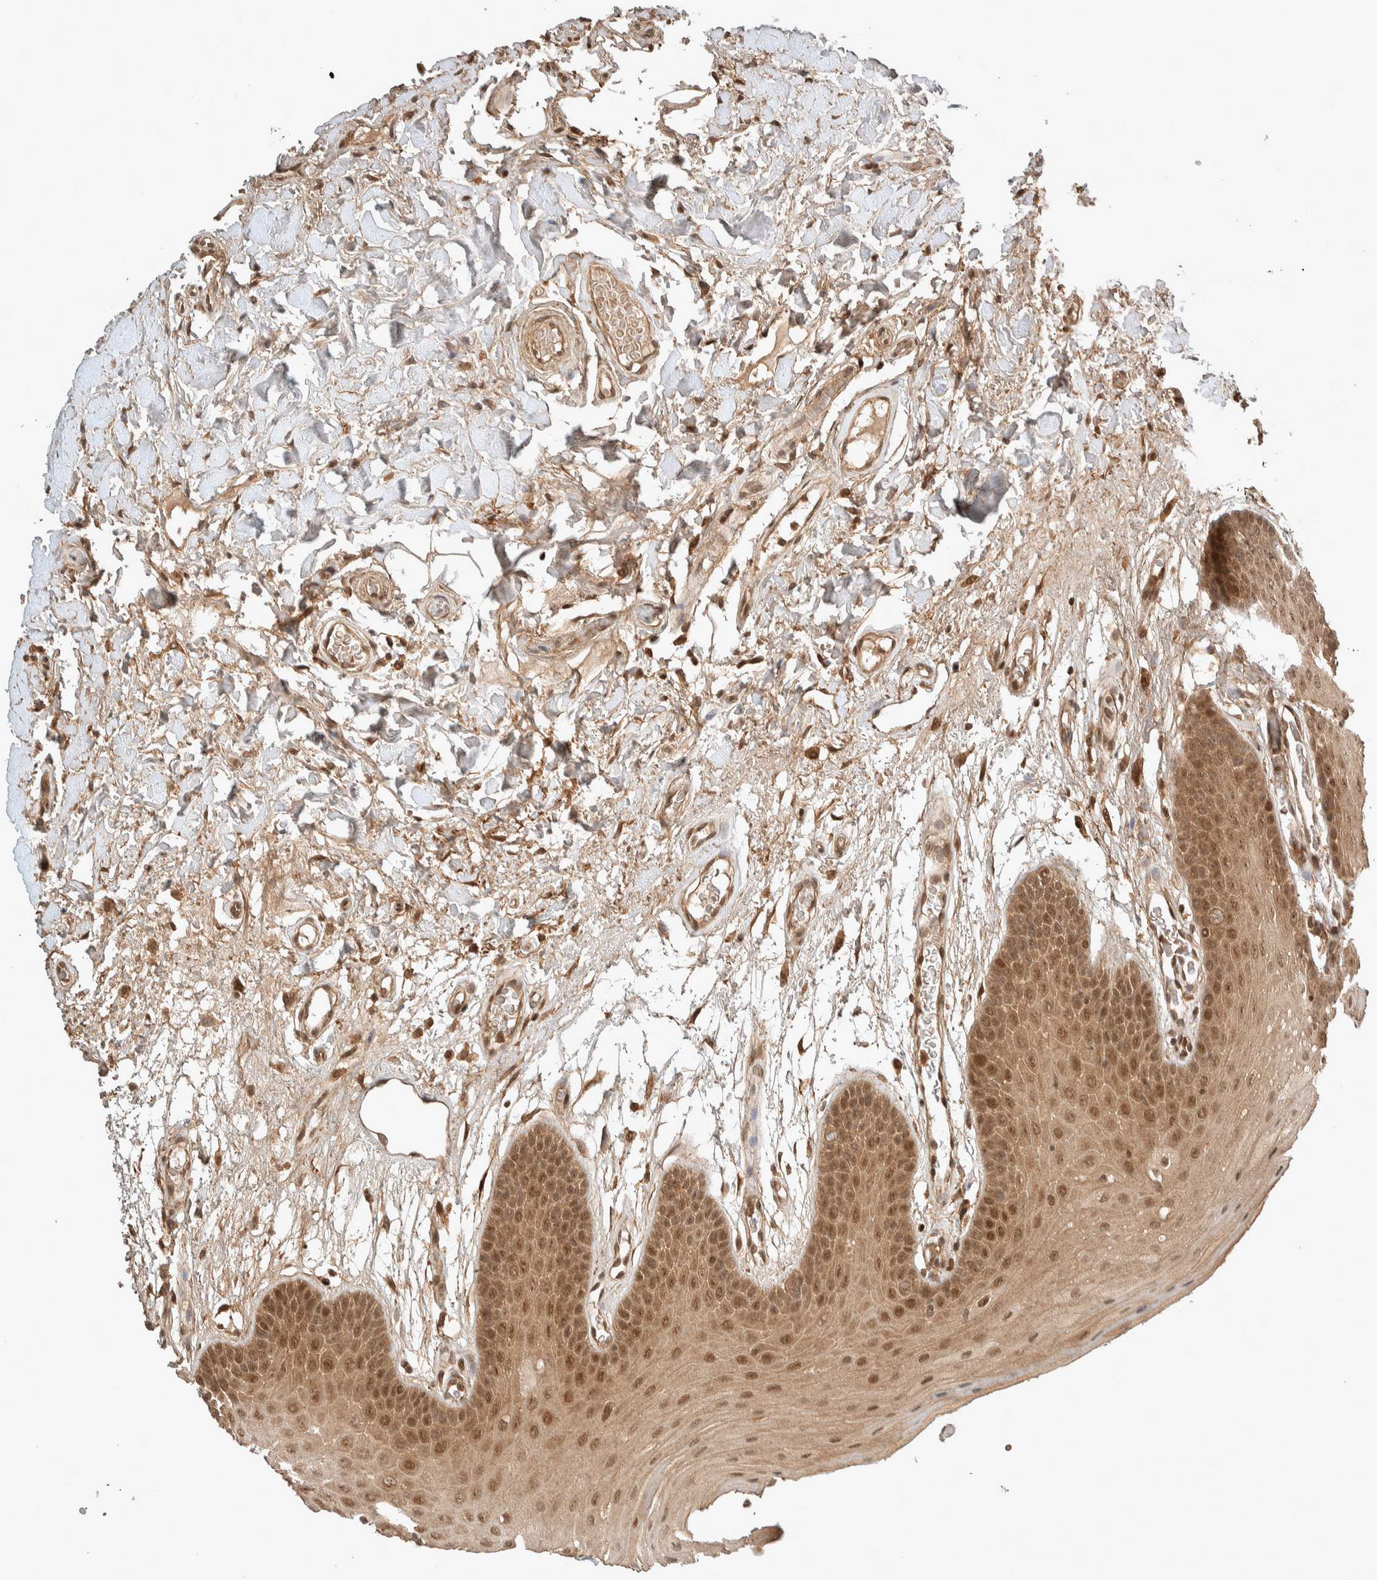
{"staining": {"intensity": "moderate", "quantity": ">75%", "location": "cytoplasmic/membranous,nuclear"}, "tissue": "oral mucosa", "cell_type": "Squamous epithelial cells", "image_type": "normal", "snomed": [{"axis": "morphology", "description": "Normal tissue, NOS"}, {"axis": "morphology", "description": "Squamous cell carcinoma, NOS"}, {"axis": "topography", "description": "Oral tissue"}, {"axis": "topography", "description": "Head-Neck"}], "caption": "IHC of normal oral mucosa exhibits medium levels of moderate cytoplasmic/membranous,nuclear positivity in approximately >75% of squamous epithelial cells. The protein of interest is stained brown, and the nuclei are stained in blue (DAB (3,3'-diaminobenzidine) IHC with brightfield microscopy, high magnification).", "gene": "THRA", "patient": {"sex": "male", "age": 71}}